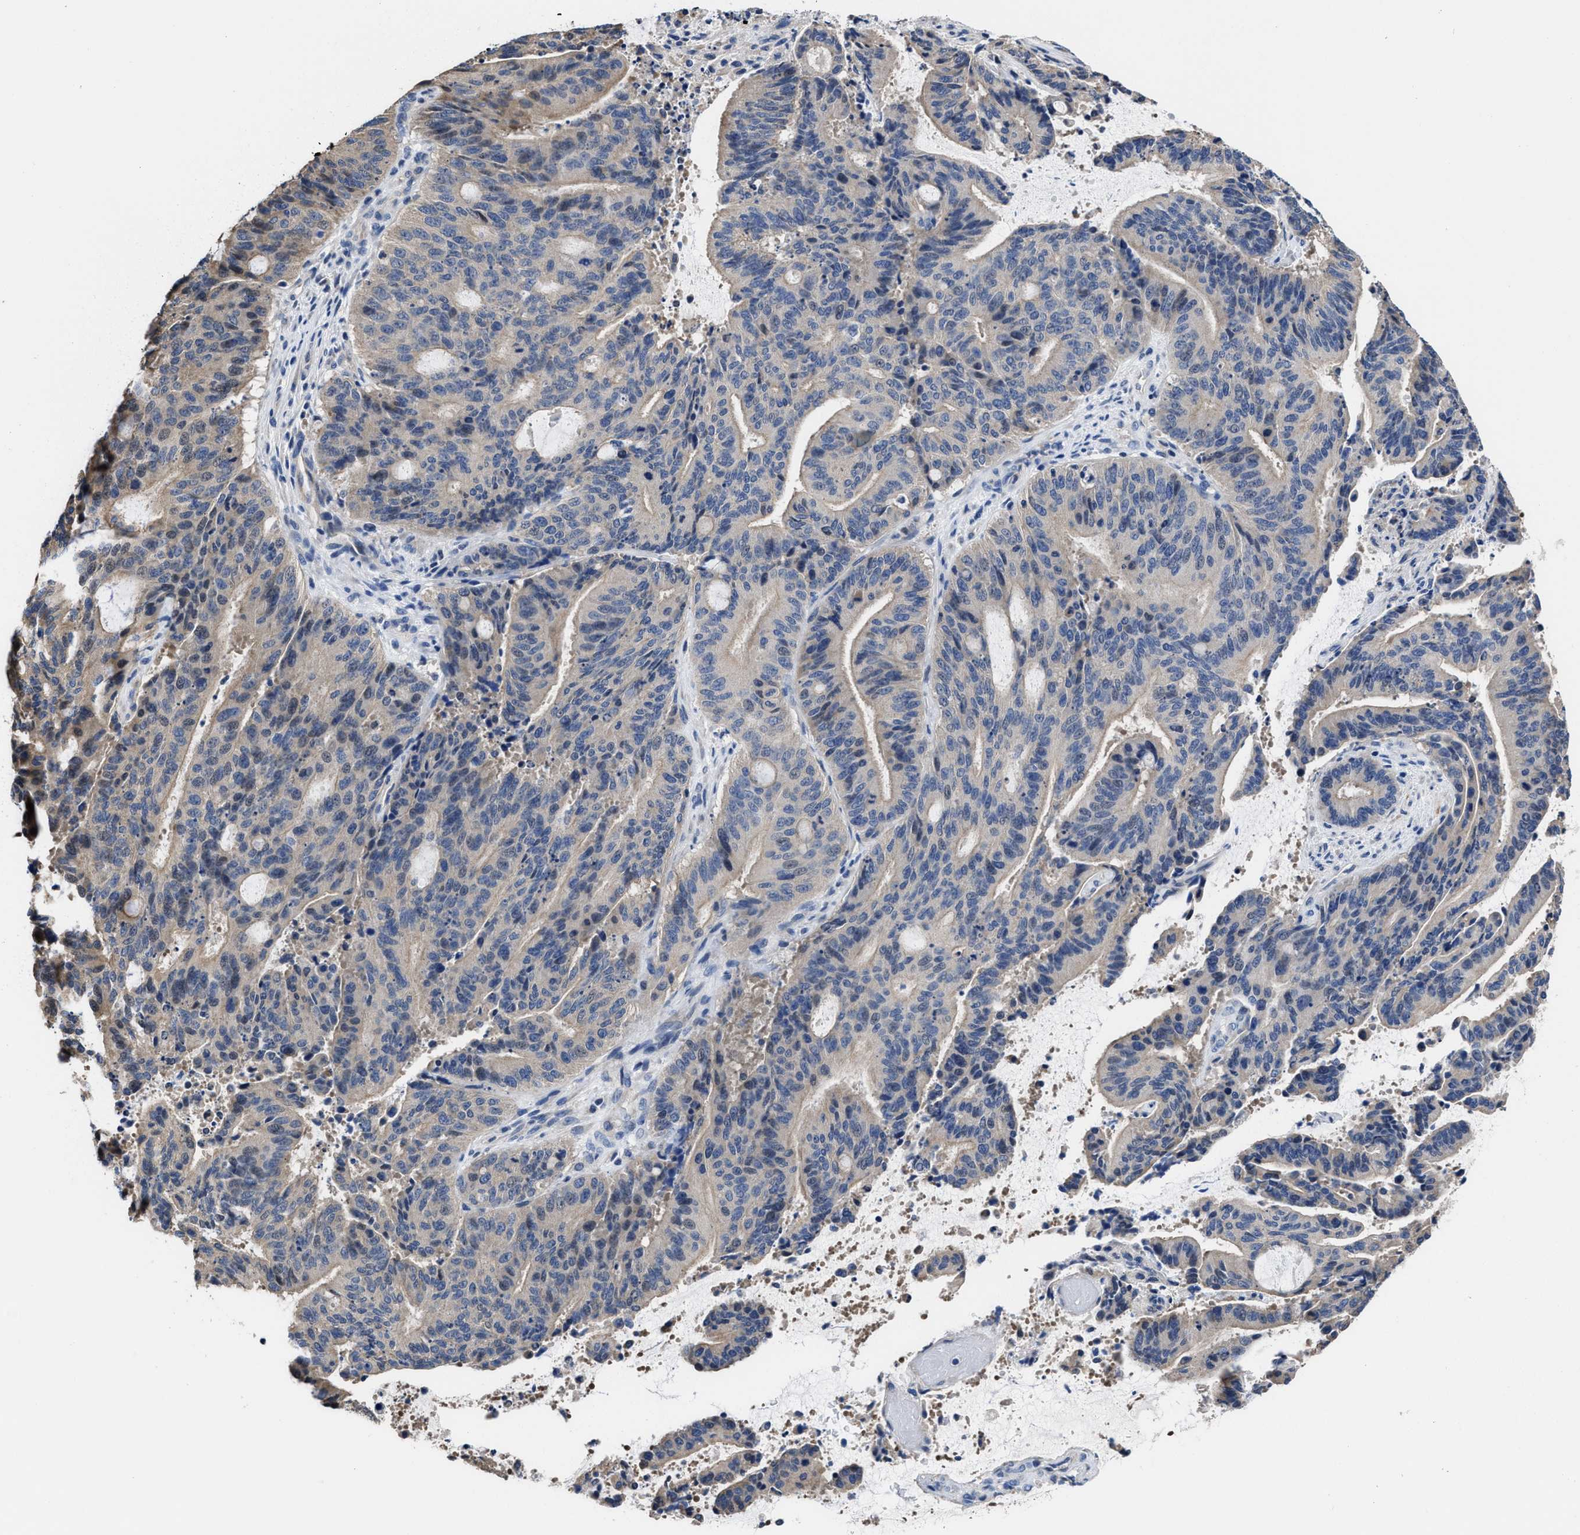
{"staining": {"intensity": "weak", "quantity": "<25%", "location": "cytoplasmic/membranous"}, "tissue": "liver cancer", "cell_type": "Tumor cells", "image_type": "cancer", "snomed": [{"axis": "morphology", "description": "Normal tissue, NOS"}, {"axis": "morphology", "description": "Cholangiocarcinoma"}, {"axis": "topography", "description": "Liver"}, {"axis": "topography", "description": "Peripheral nerve tissue"}], "caption": "IHC photomicrograph of neoplastic tissue: human liver cholangiocarcinoma stained with DAB (3,3'-diaminobenzidine) shows no significant protein staining in tumor cells.", "gene": "HOOK1", "patient": {"sex": "female", "age": 73}}